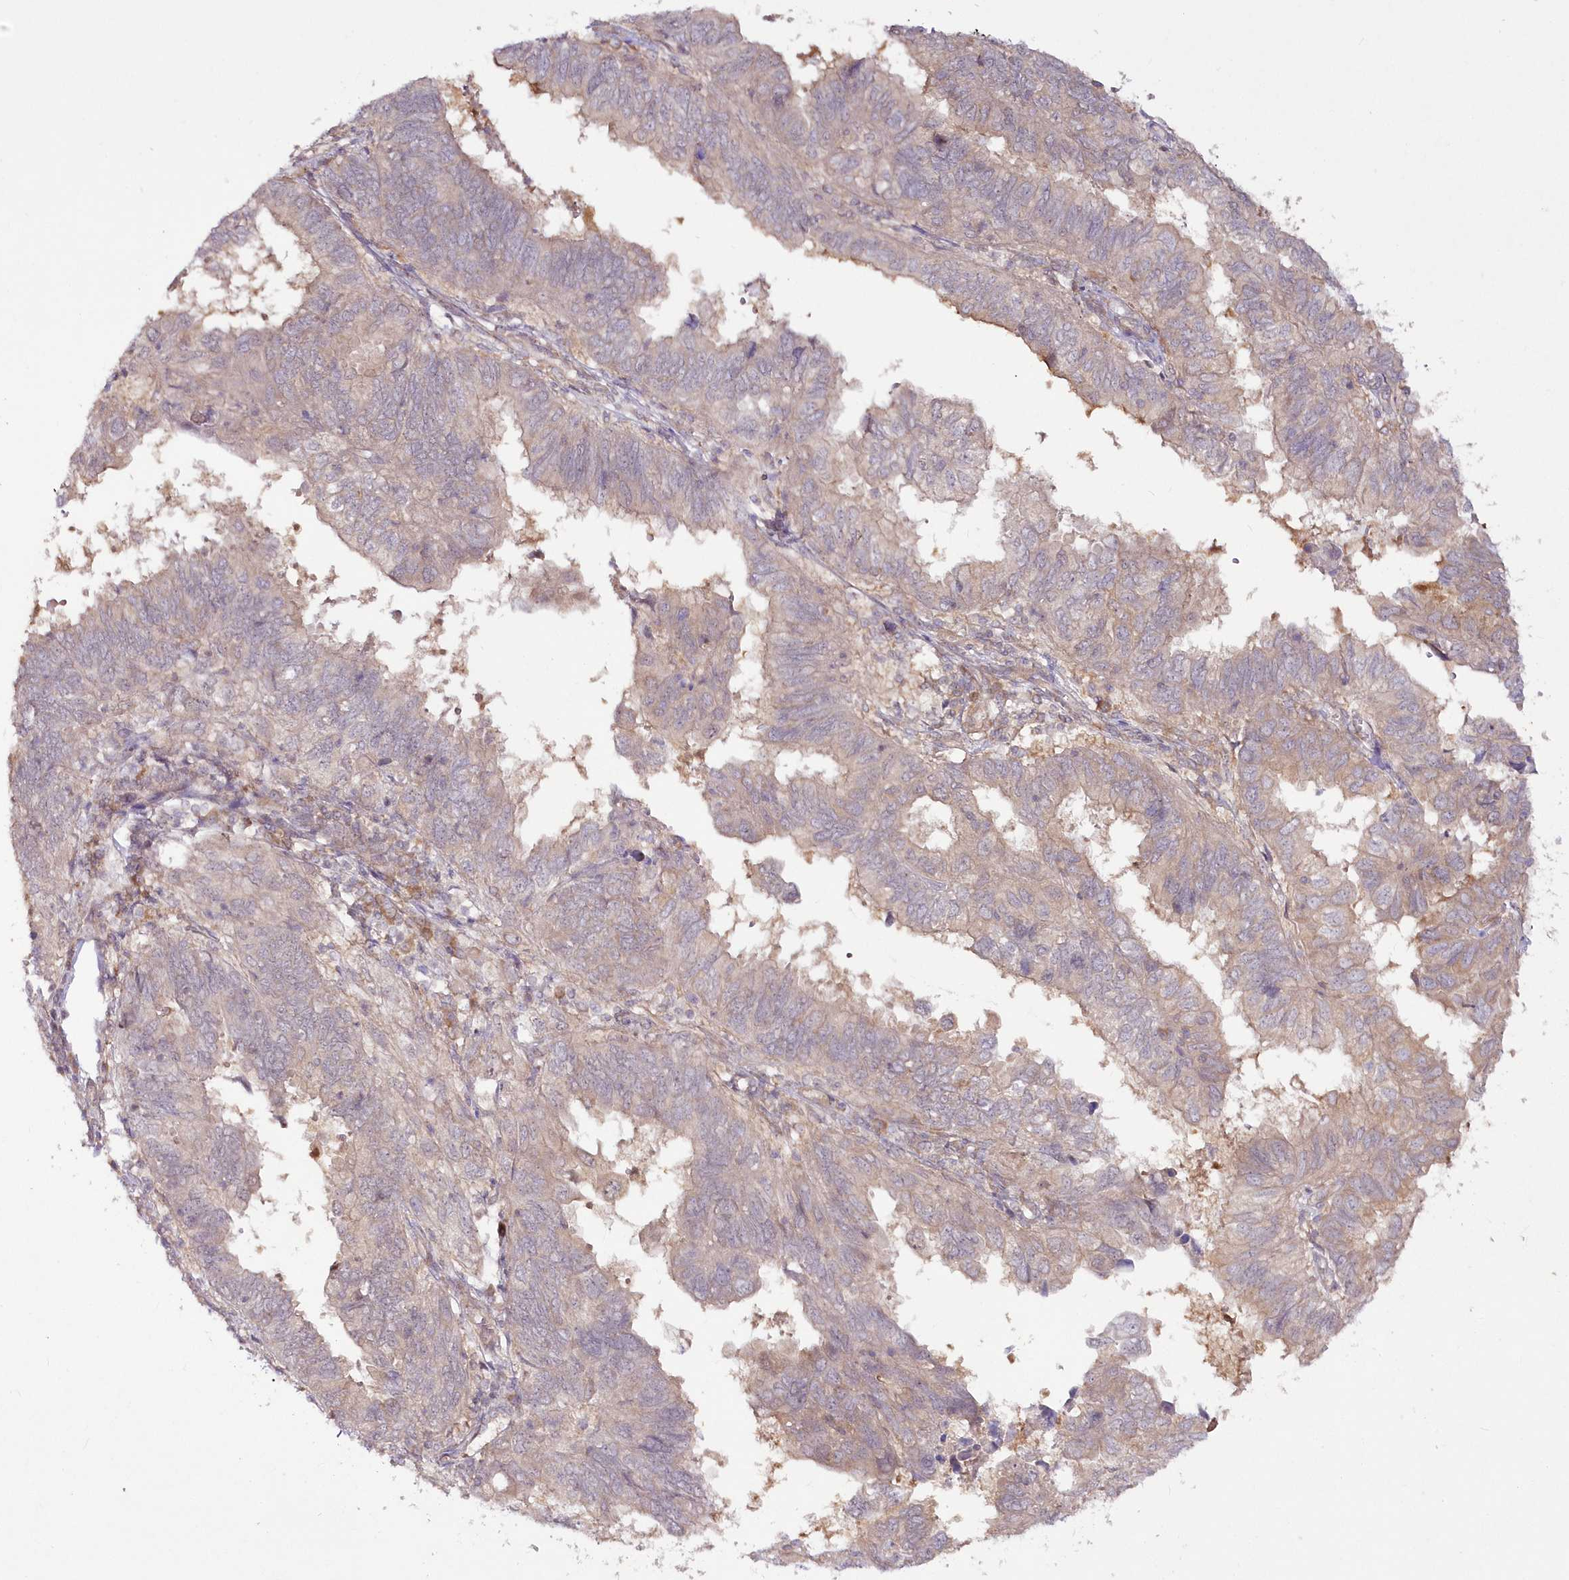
{"staining": {"intensity": "weak", "quantity": "<25%", "location": "cytoplasmic/membranous"}, "tissue": "endometrial cancer", "cell_type": "Tumor cells", "image_type": "cancer", "snomed": [{"axis": "morphology", "description": "Adenocarcinoma, NOS"}, {"axis": "topography", "description": "Uterus"}], "caption": "Endometrial cancer was stained to show a protein in brown. There is no significant staining in tumor cells.", "gene": "IPMK", "patient": {"sex": "female", "age": 77}}